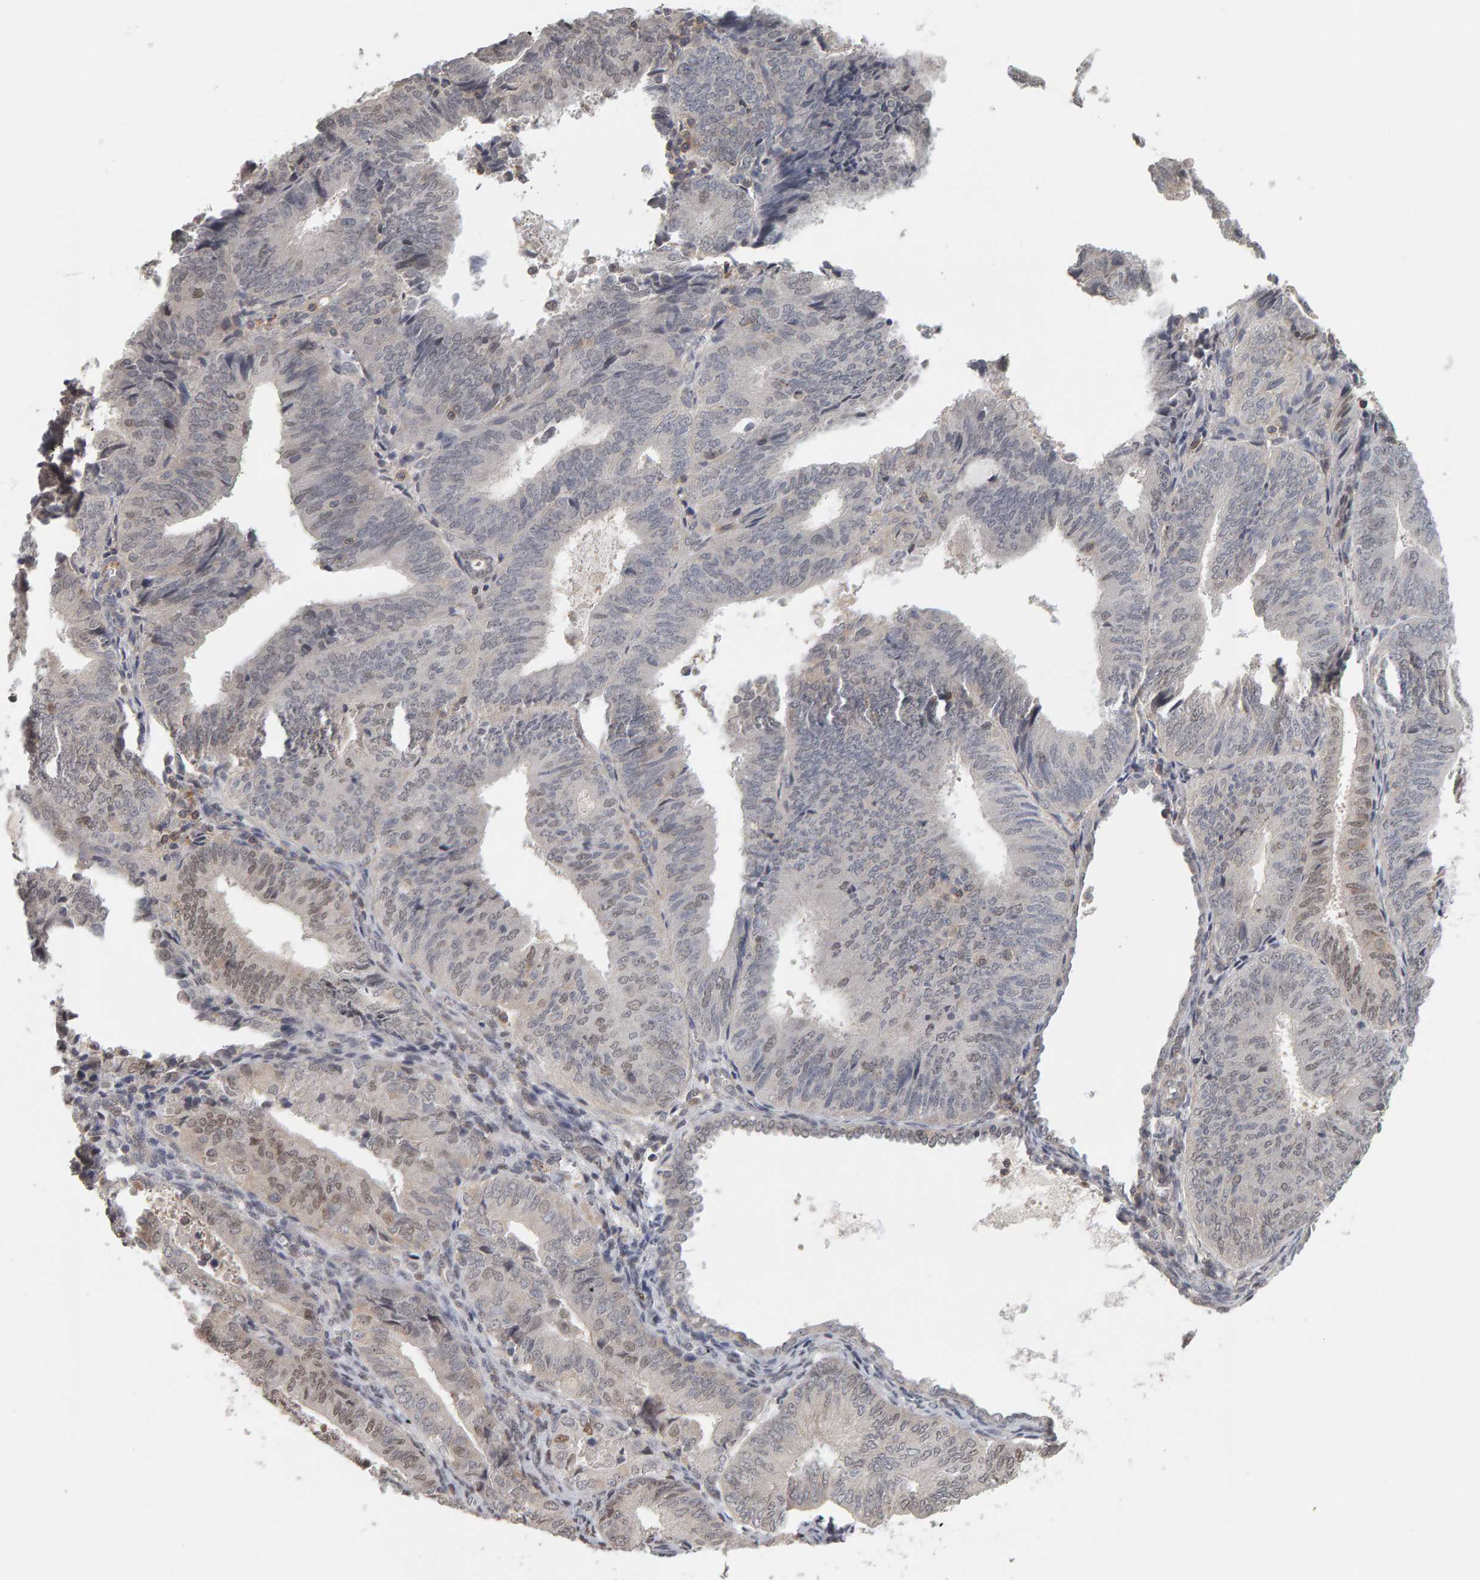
{"staining": {"intensity": "weak", "quantity": "<25%", "location": "nuclear"}, "tissue": "endometrial cancer", "cell_type": "Tumor cells", "image_type": "cancer", "snomed": [{"axis": "morphology", "description": "Adenocarcinoma, NOS"}, {"axis": "topography", "description": "Endometrium"}], "caption": "High power microscopy histopathology image of an immunohistochemistry (IHC) histopathology image of endometrial adenocarcinoma, revealing no significant positivity in tumor cells.", "gene": "TEFM", "patient": {"sex": "female", "age": 81}}